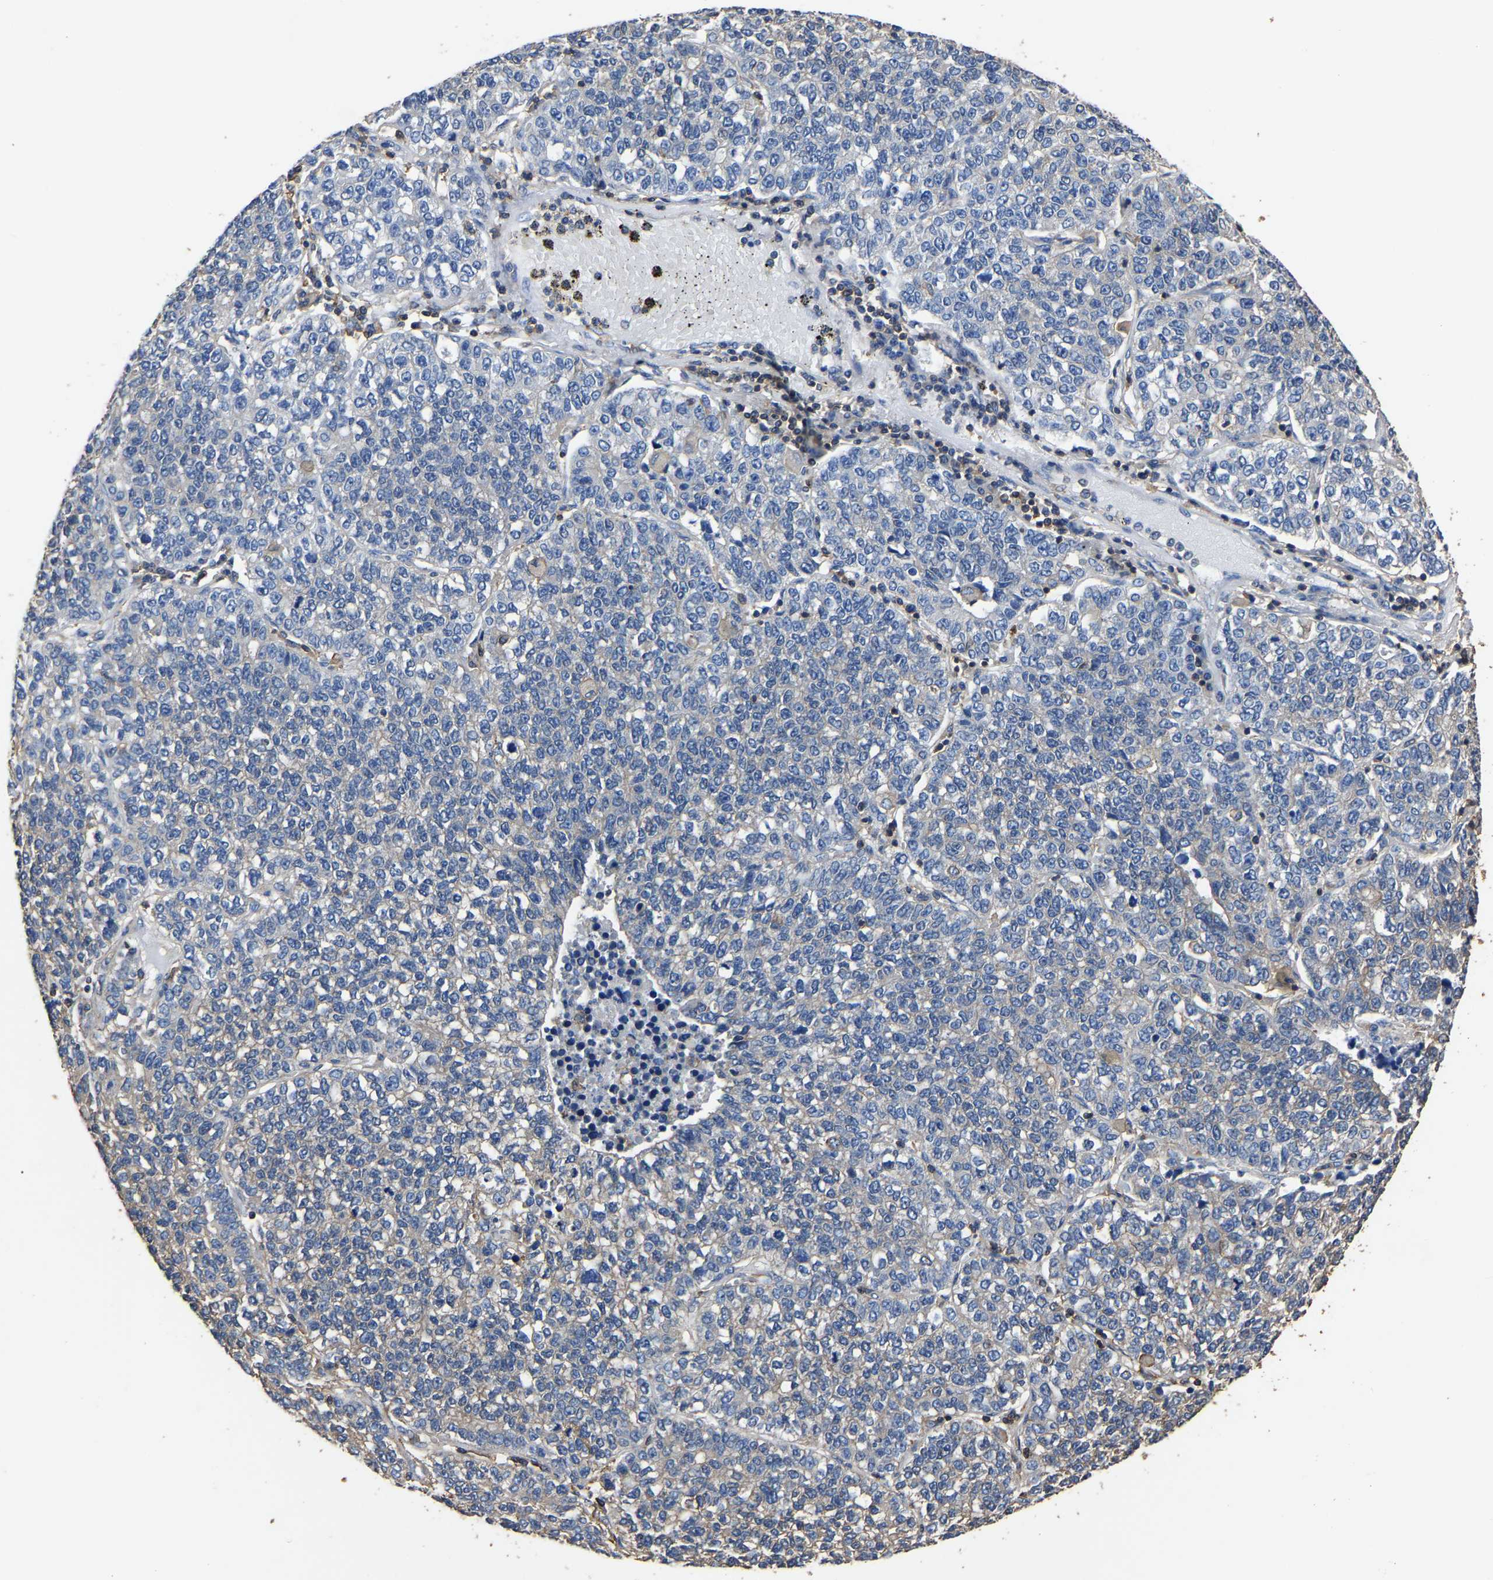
{"staining": {"intensity": "negative", "quantity": "none", "location": "none"}, "tissue": "lung cancer", "cell_type": "Tumor cells", "image_type": "cancer", "snomed": [{"axis": "morphology", "description": "Adenocarcinoma, NOS"}, {"axis": "topography", "description": "Lung"}], "caption": "The IHC photomicrograph has no significant expression in tumor cells of adenocarcinoma (lung) tissue.", "gene": "ARMT1", "patient": {"sex": "male", "age": 49}}